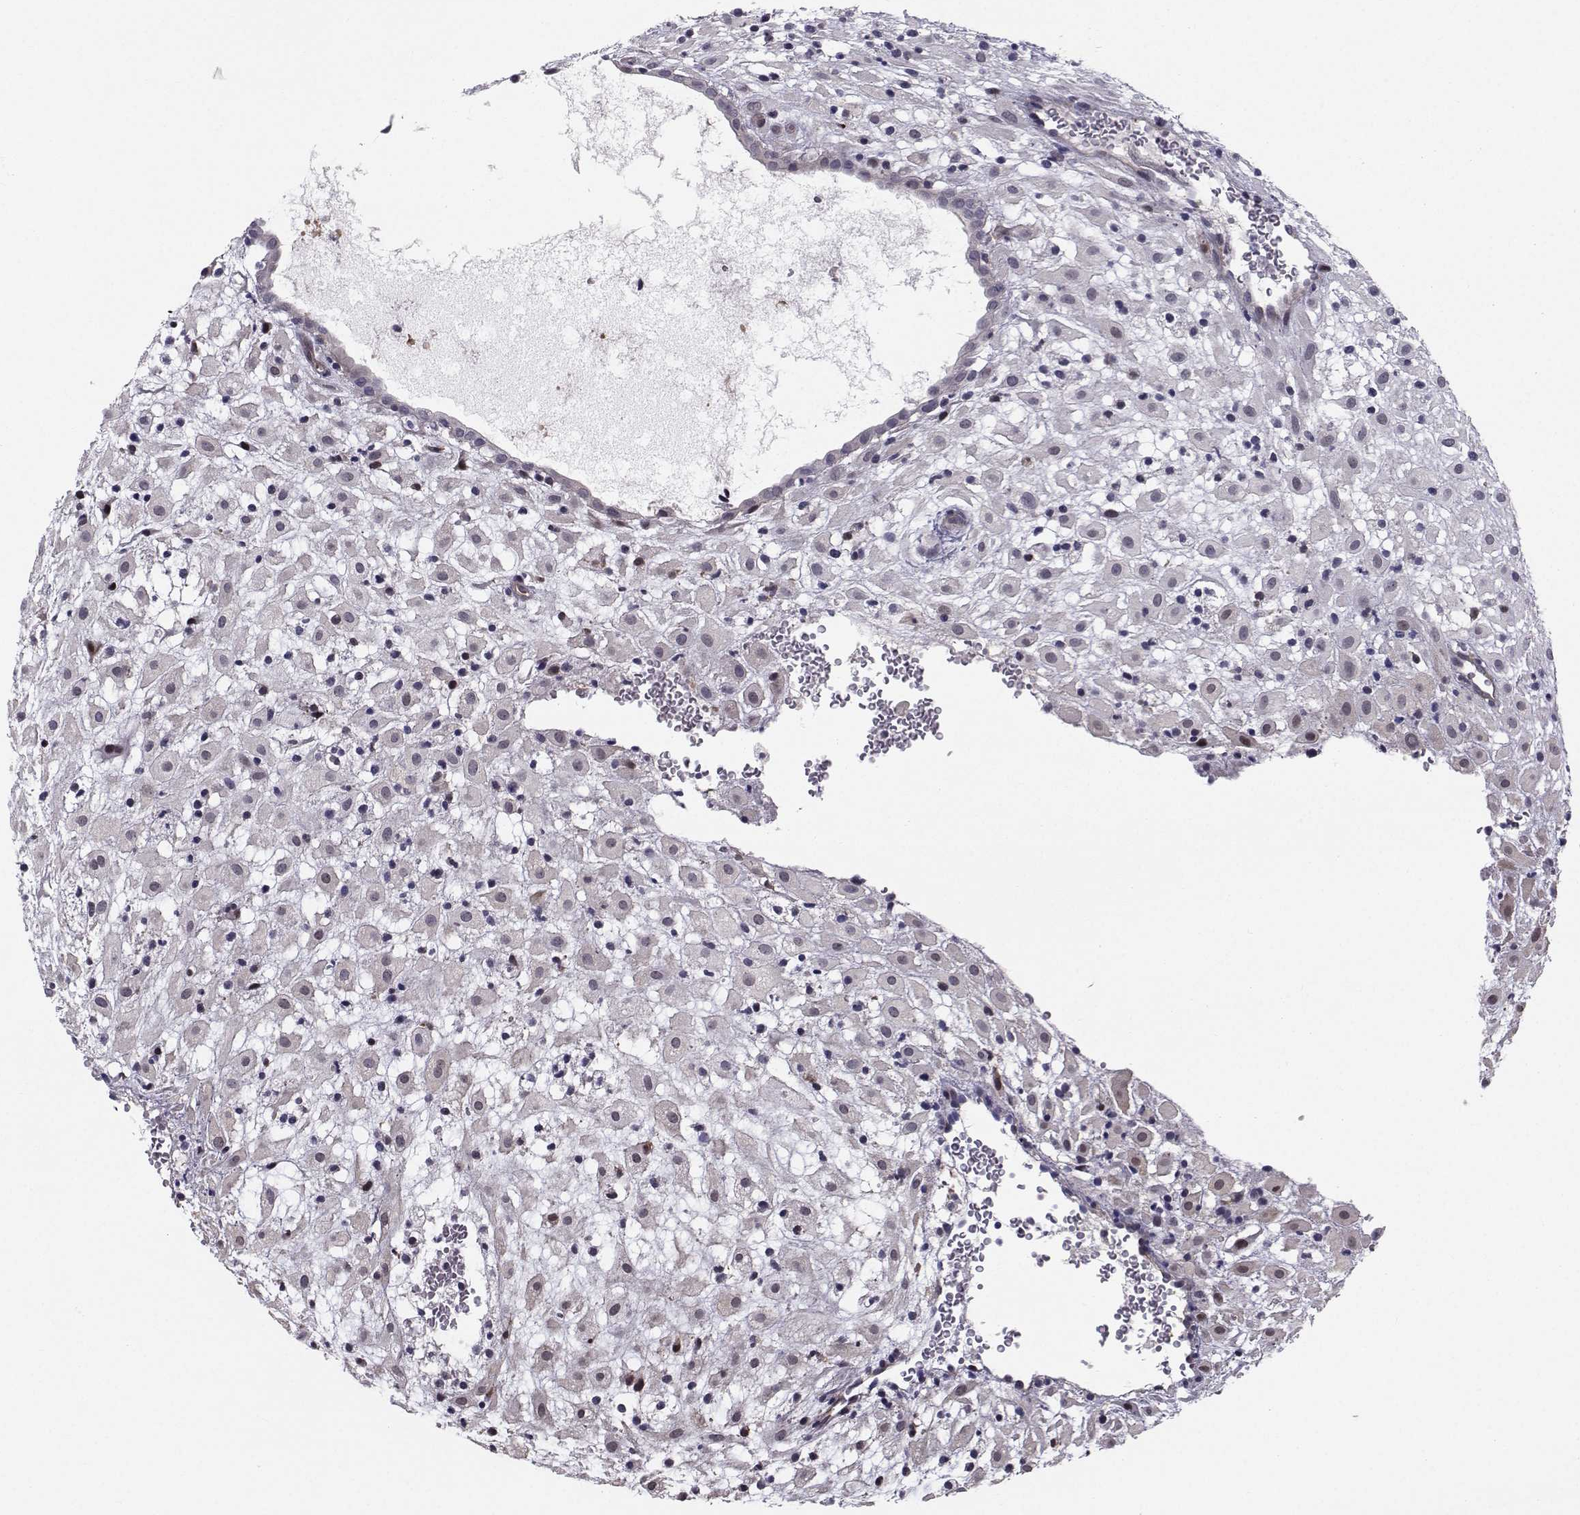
{"staining": {"intensity": "negative", "quantity": "none", "location": "none"}, "tissue": "placenta", "cell_type": "Decidual cells", "image_type": "normal", "snomed": [{"axis": "morphology", "description": "Normal tissue, NOS"}, {"axis": "topography", "description": "Placenta"}], "caption": "This is a photomicrograph of immunohistochemistry (IHC) staining of benign placenta, which shows no staining in decidual cells.", "gene": "HSP90AB1", "patient": {"sex": "female", "age": 24}}